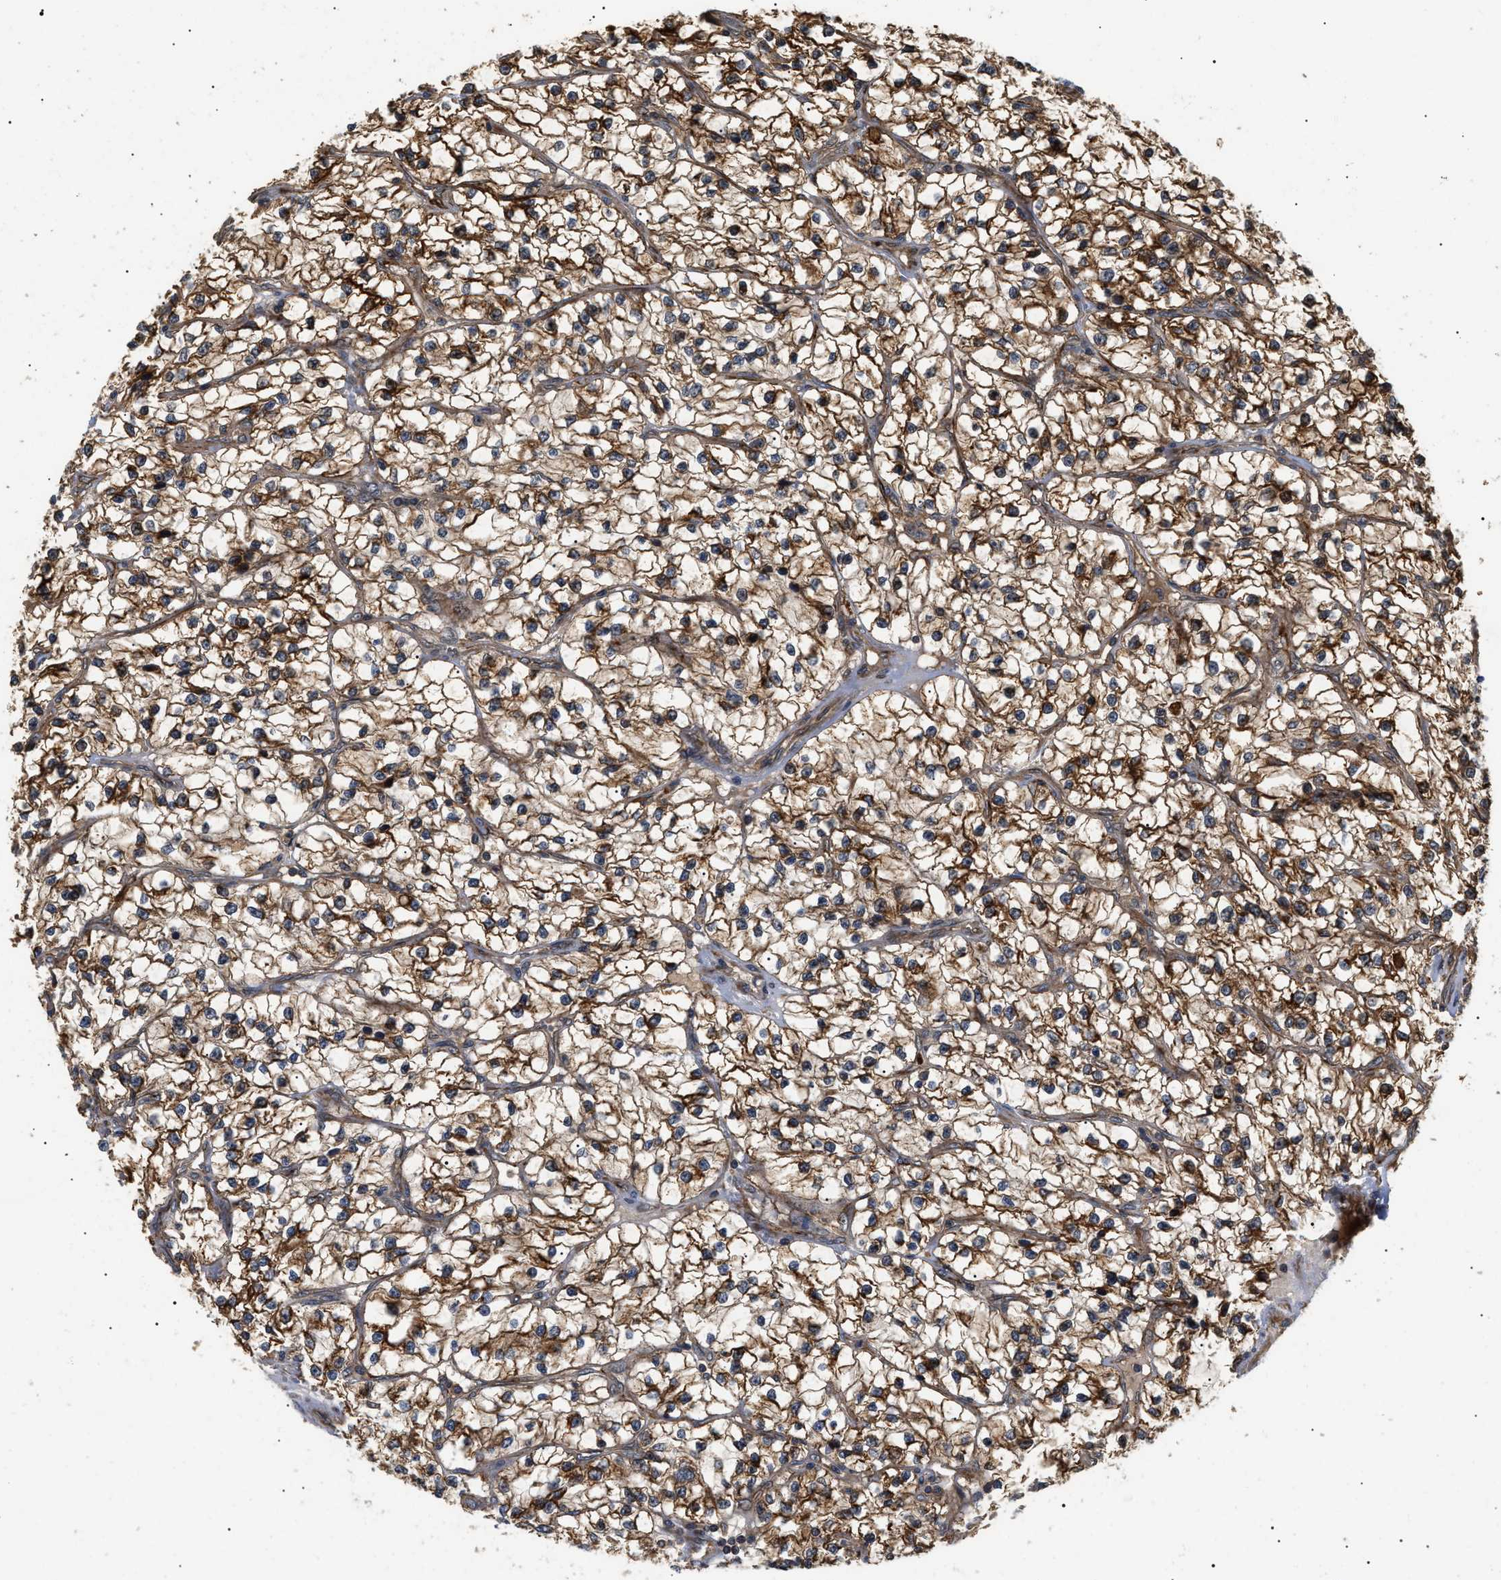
{"staining": {"intensity": "strong", "quantity": ">75%", "location": "cytoplasmic/membranous,nuclear"}, "tissue": "renal cancer", "cell_type": "Tumor cells", "image_type": "cancer", "snomed": [{"axis": "morphology", "description": "Adenocarcinoma, NOS"}, {"axis": "topography", "description": "Kidney"}], "caption": "Renal cancer stained for a protein demonstrates strong cytoplasmic/membranous and nuclear positivity in tumor cells. (DAB (3,3'-diaminobenzidine) = brown stain, brightfield microscopy at high magnification).", "gene": "ASTL", "patient": {"sex": "female", "age": 57}}